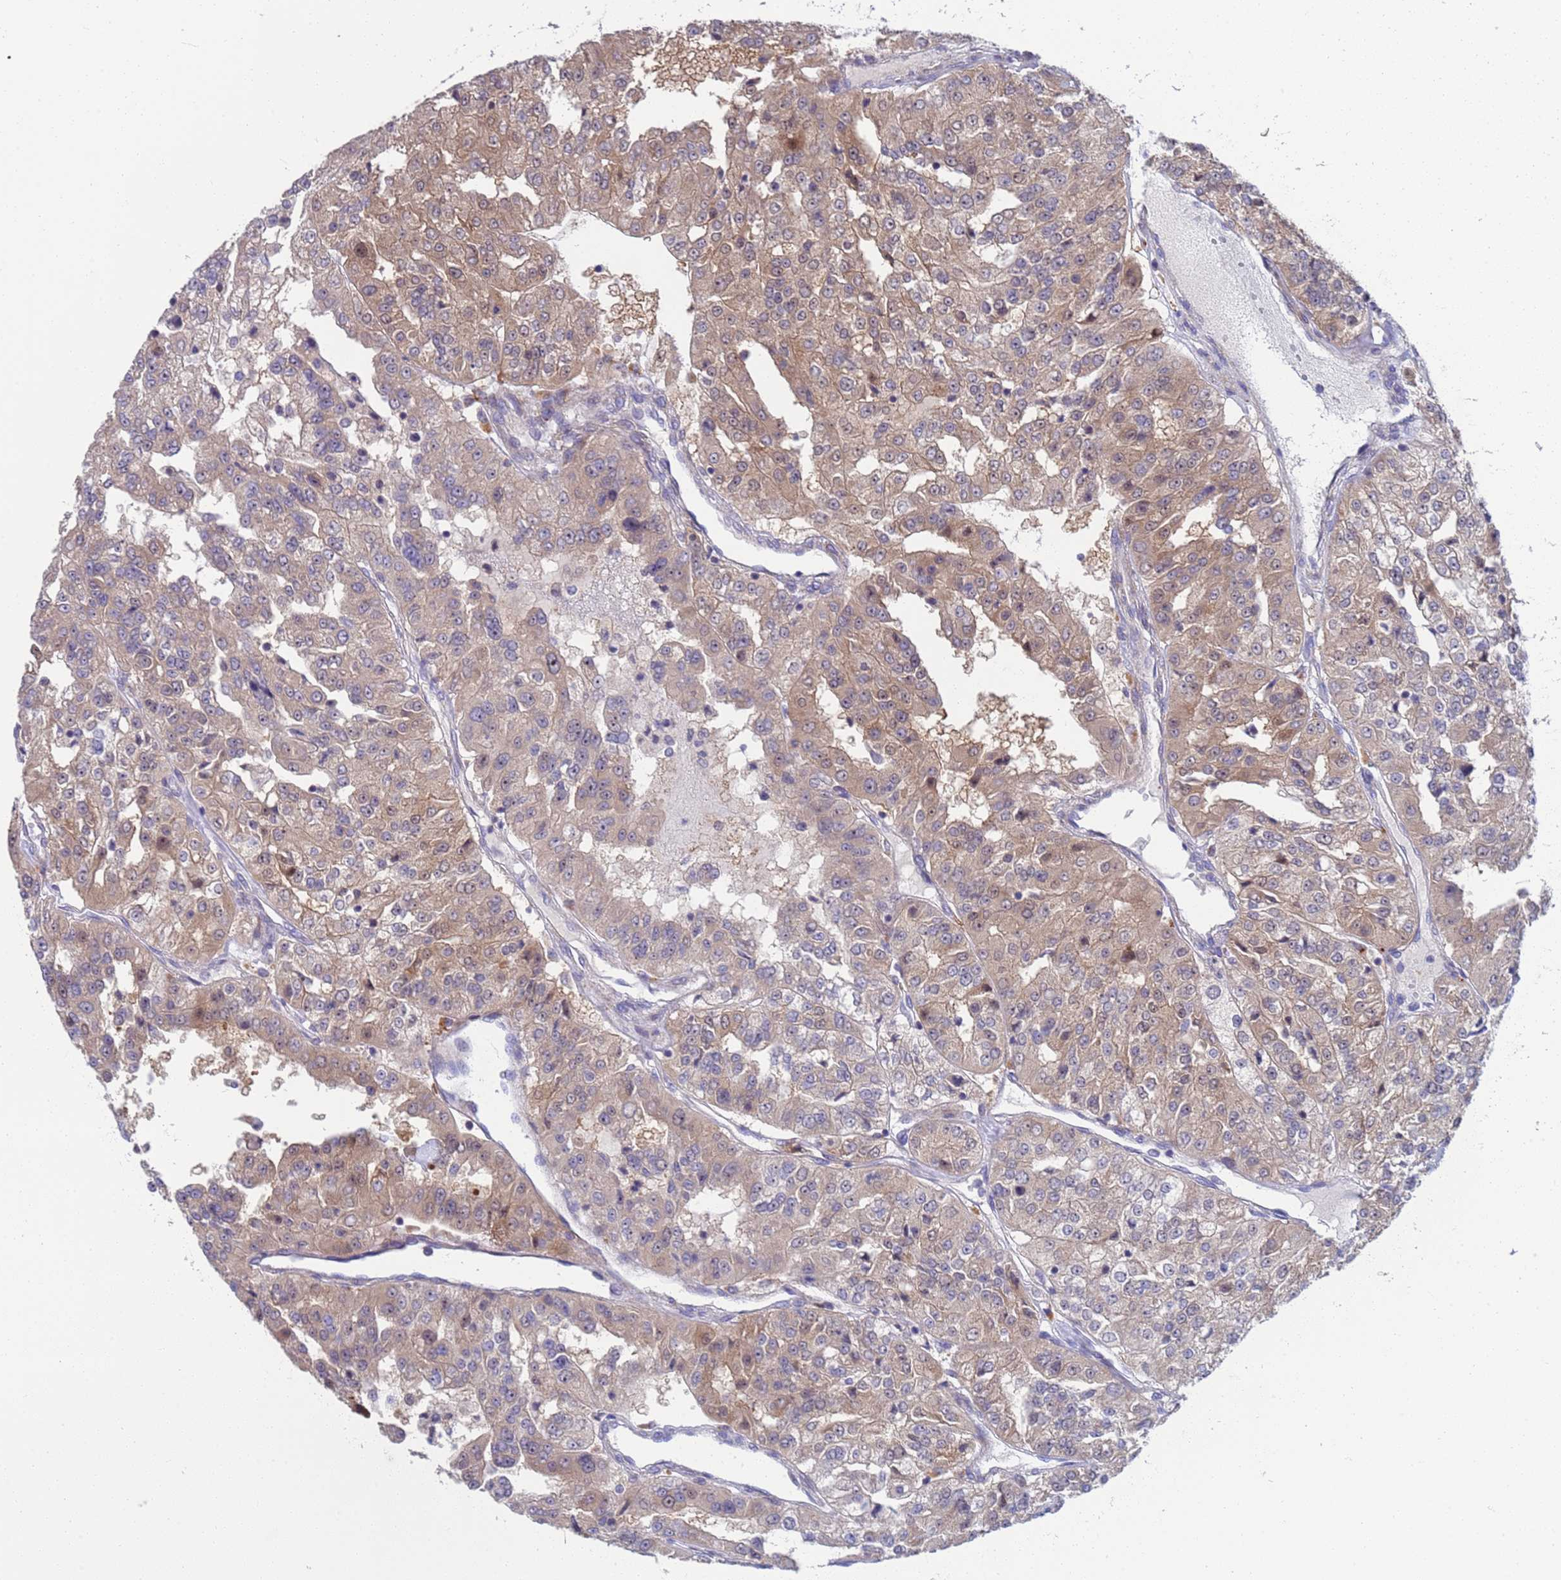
{"staining": {"intensity": "moderate", "quantity": "25%-75%", "location": "cytoplasmic/membranous,nuclear"}, "tissue": "renal cancer", "cell_type": "Tumor cells", "image_type": "cancer", "snomed": [{"axis": "morphology", "description": "Adenocarcinoma, NOS"}, {"axis": "topography", "description": "Kidney"}], "caption": "Immunohistochemistry histopathology image of renal cancer stained for a protein (brown), which reveals medium levels of moderate cytoplasmic/membranous and nuclear expression in about 25%-75% of tumor cells.", "gene": "ENOSF1", "patient": {"sex": "female", "age": 63}}